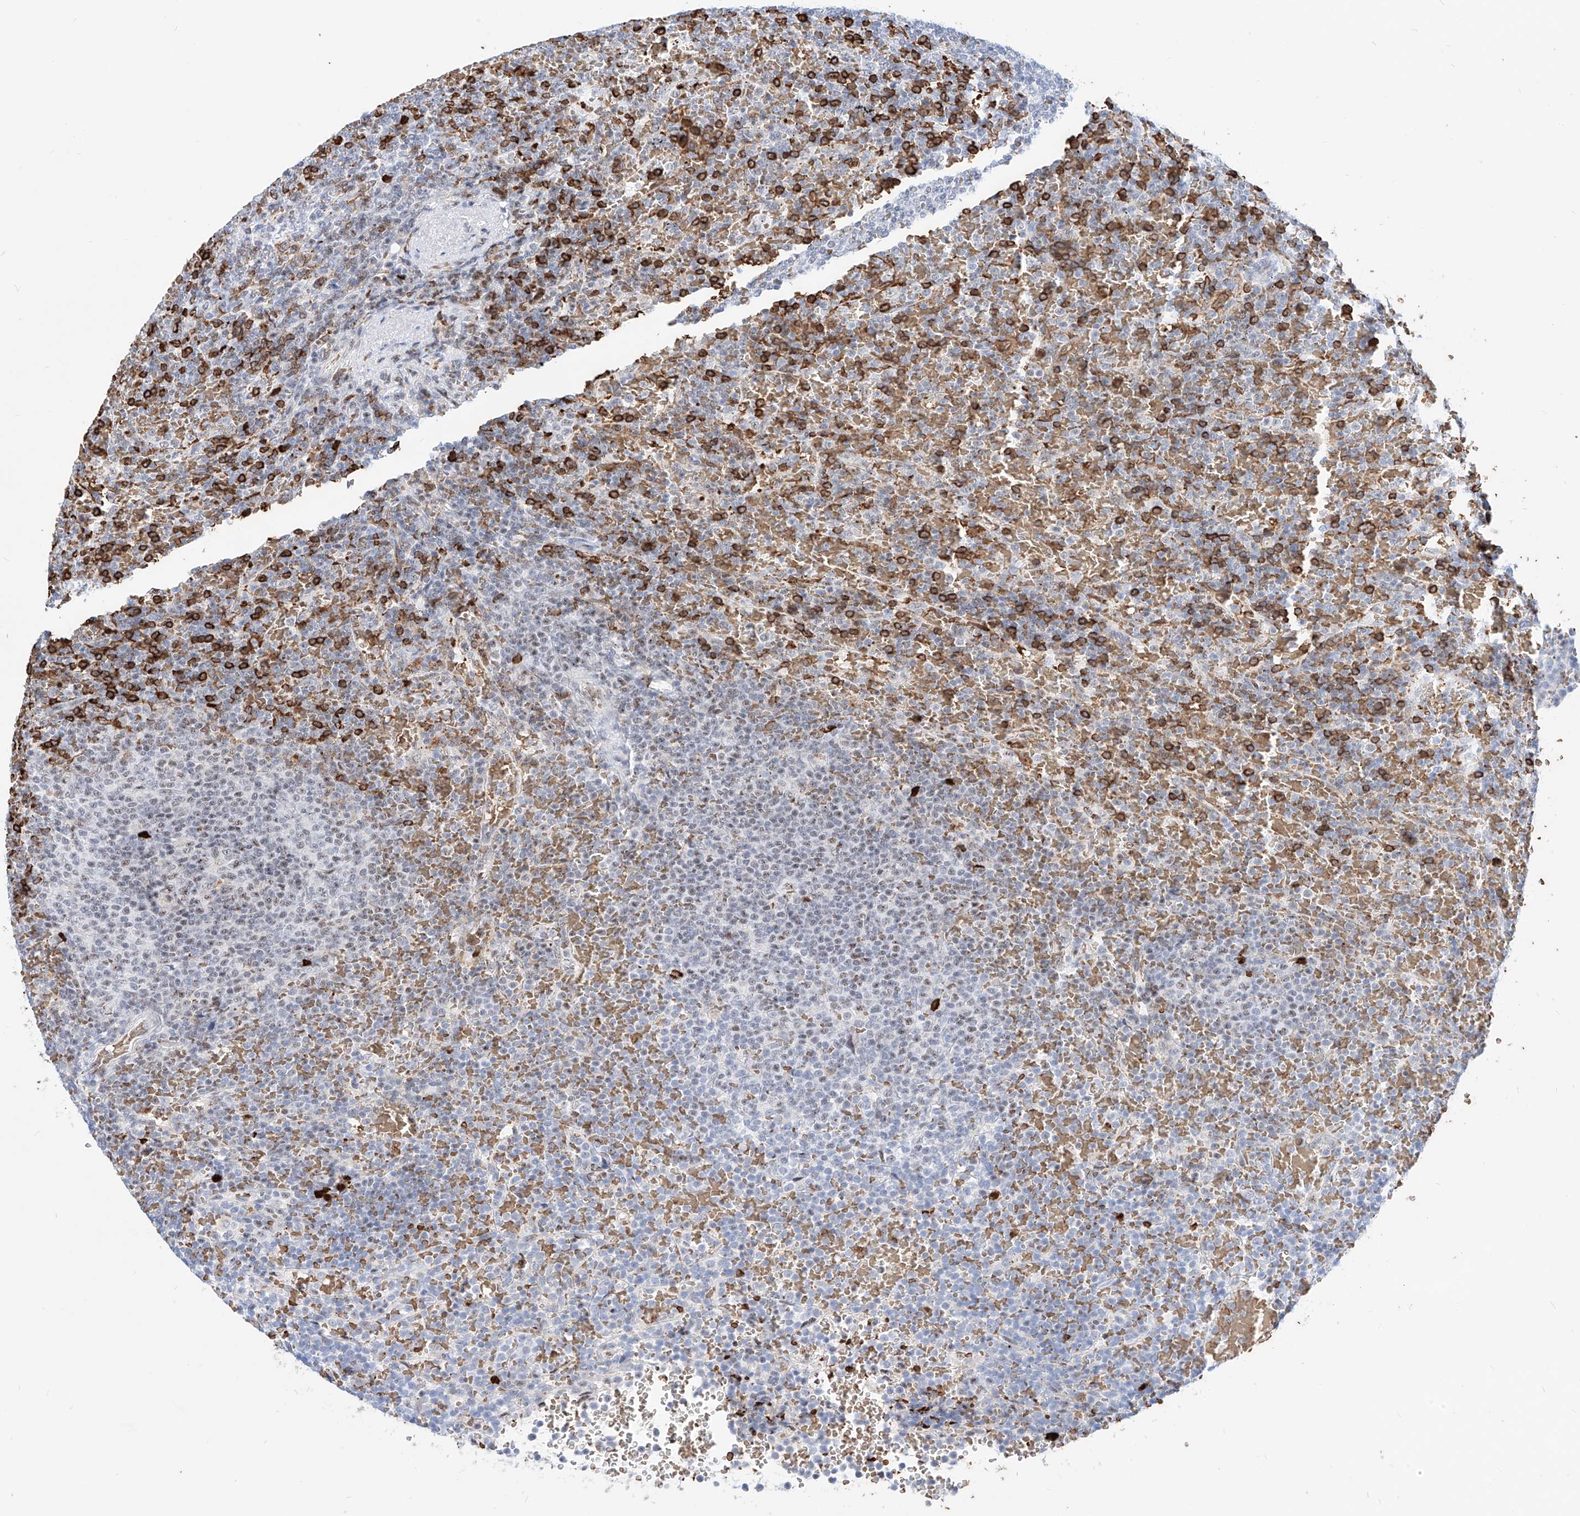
{"staining": {"intensity": "weak", "quantity": "25%-75%", "location": "nuclear"}, "tissue": "lymphoma", "cell_type": "Tumor cells", "image_type": "cancer", "snomed": [{"axis": "morphology", "description": "Malignant lymphoma, non-Hodgkin's type, Low grade"}, {"axis": "topography", "description": "Spleen"}], "caption": "There is low levels of weak nuclear positivity in tumor cells of lymphoma, as demonstrated by immunohistochemical staining (brown color).", "gene": "ZFP42", "patient": {"sex": "female", "age": 77}}